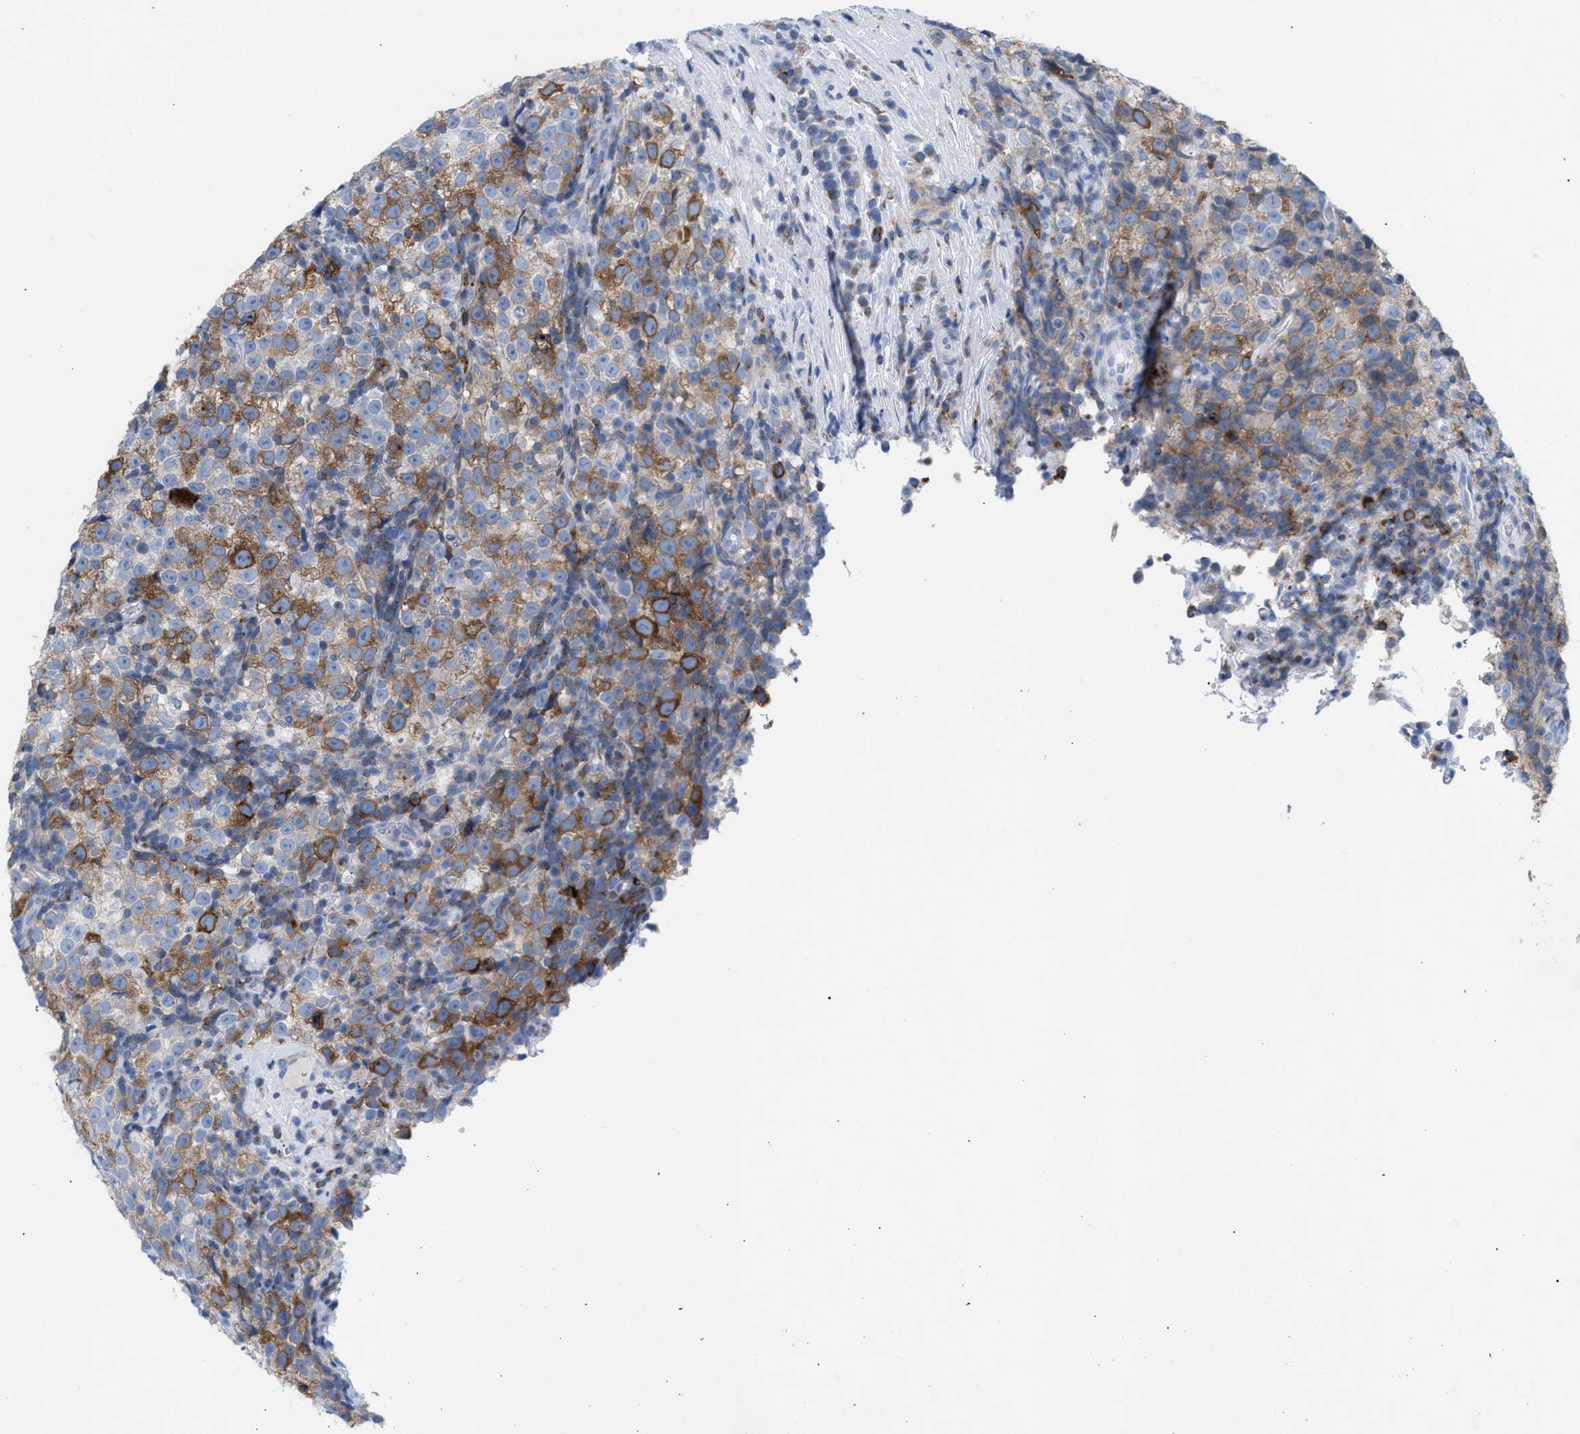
{"staining": {"intensity": "moderate", "quantity": "25%-75%", "location": "cytoplasmic/membranous"}, "tissue": "testis cancer", "cell_type": "Tumor cells", "image_type": "cancer", "snomed": [{"axis": "morphology", "description": "Normal tissue, NOS"}, {"axis": "morphology", "description": "Seminoma, NOS"}, {"axis": "topography", "description": "Testis"}], "caption": "Tumor cells reveal moderate cytoplasmic/membranous expression in about 25%-75% of cells in seminoma (testis). (DAB = brown stain, brightfield microscopy at high magnification).", "gene": "TACC3", "patient": {"sex": "male", "age": 43}}